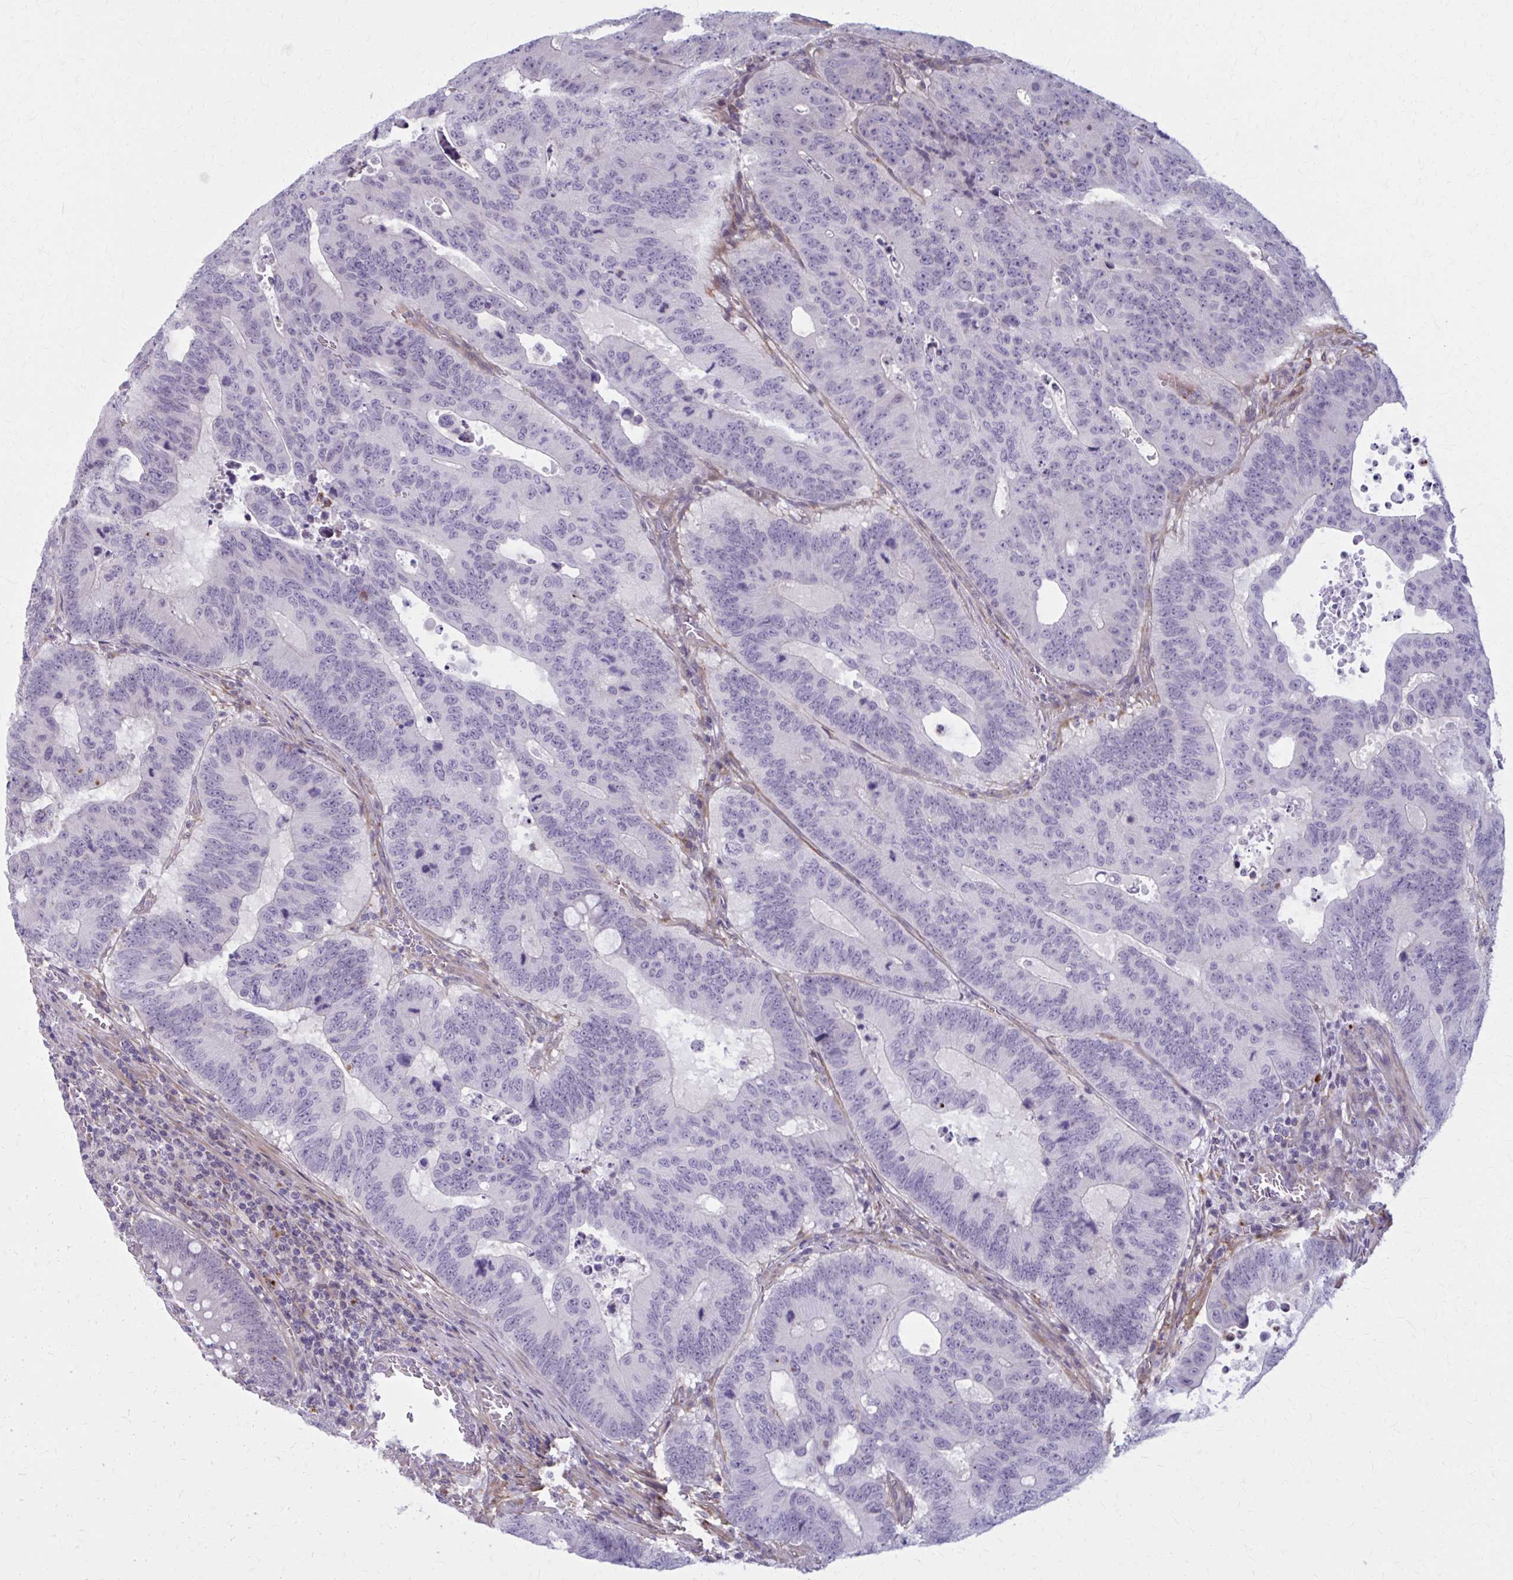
{"staining": {"intensity": "negative", "quantity": "none", "location": "none"}, "tissue": "colorectal cancer", "cell_type": "Tumor cells", "image_type": "cancer", "snomed": [{"axis": "morphology", "description": "Adenocarcinoma, NOS"}, {"axis": "topography", "description": "Colon"}], "caption": "Immunohistochemistry (IHC) micrograph of neoplastic tissue: colorectal adenocarcinoma stained with DAB exhibits no significant protein positivity in tumor cells.", "gene": "NUMBL", "patient": {"sex": "male", "age": 62}}